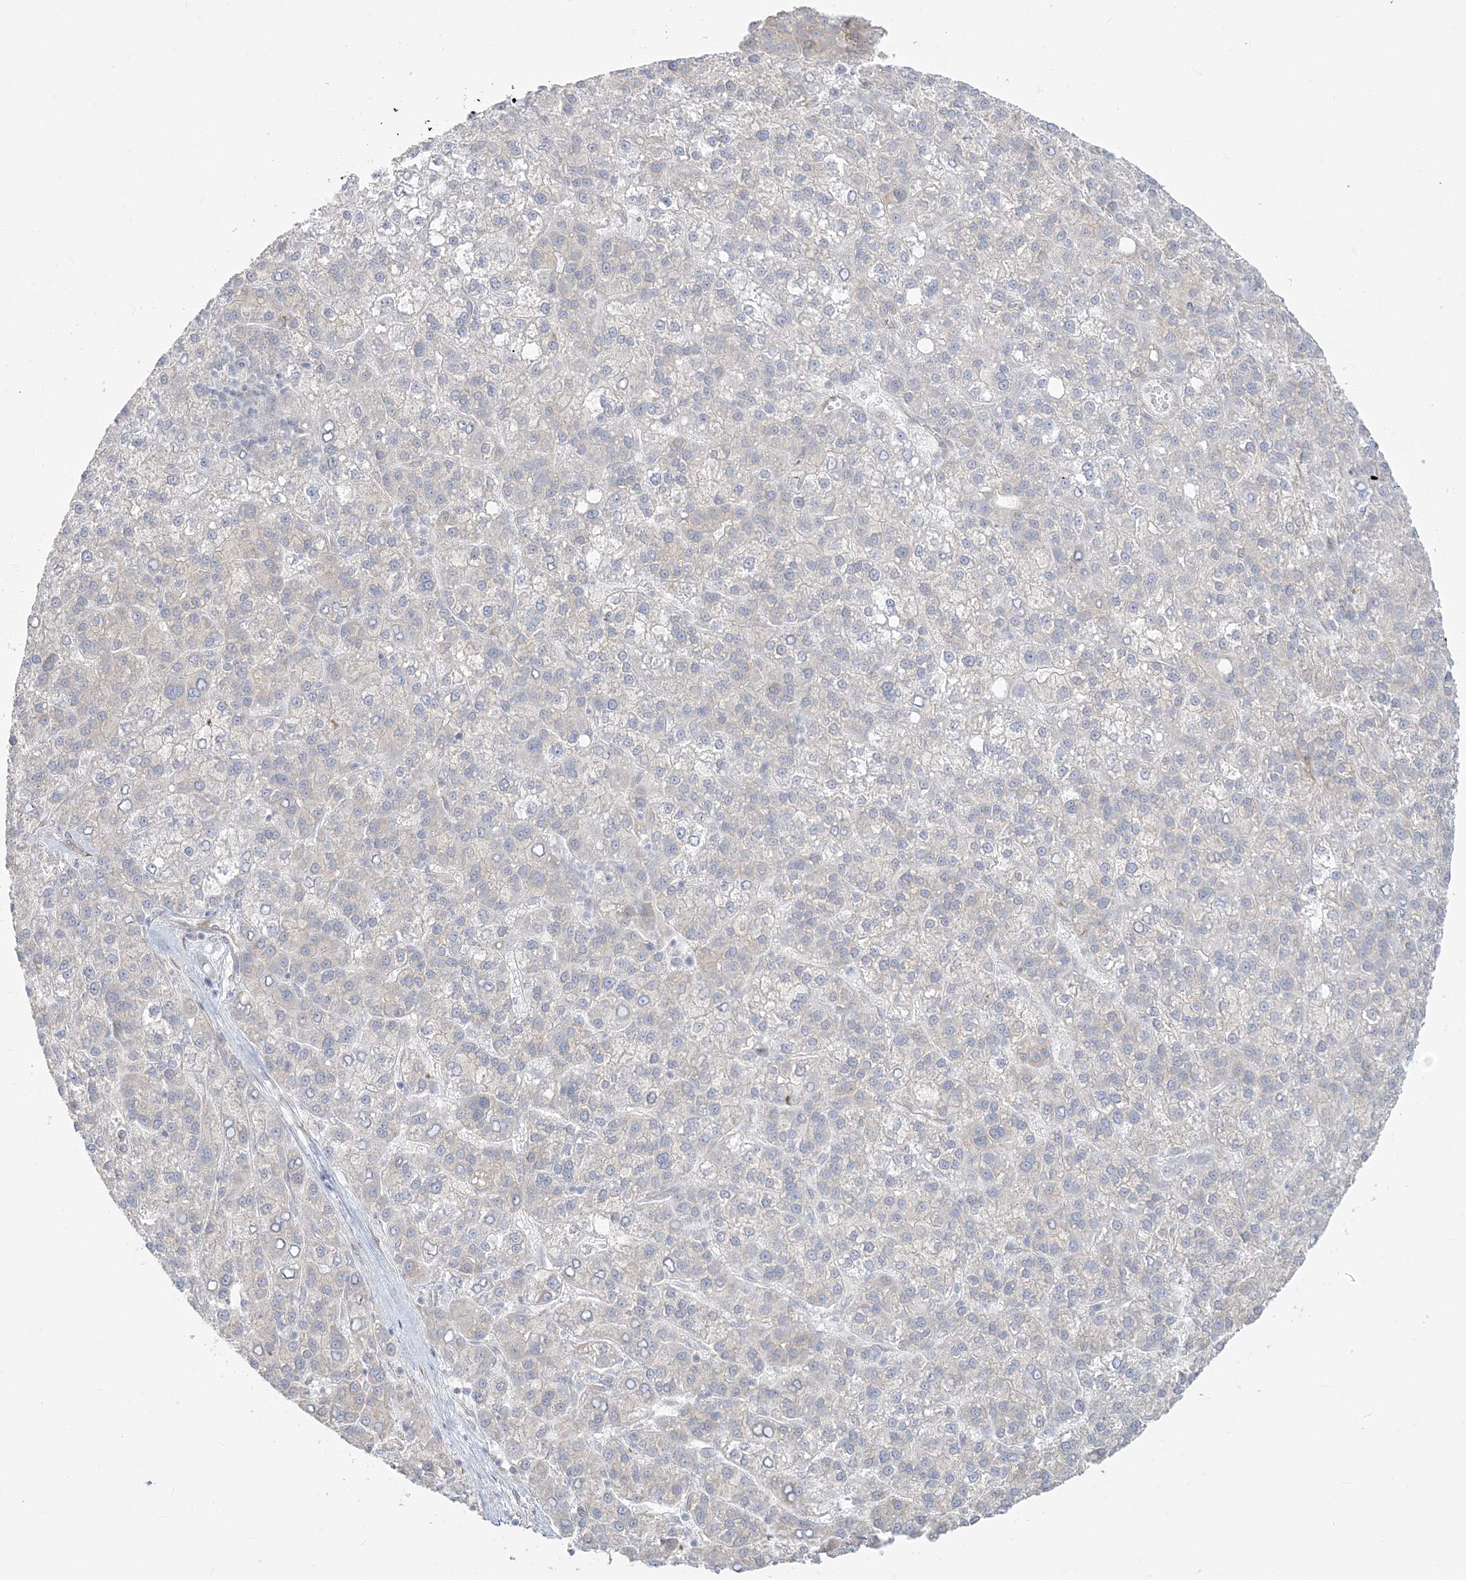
{"staining": {"intensity": "negative", "quantity": "none", "location": "none"}, "tissue": "liver cancer", "cell_type": "Tumor cells", "image_type": "cancer", "snomed": [{"axis": "morphology", "description": "Carcinoma, Hepatocellular, NOS"}, {"axis": "topography", "description": "Liver"}], "caption": "An image of liver cancer (hepatocellular carcinoma) stained for a protein demonstrates no brown staining in tumor cells. (Stains: DAB (3,3'-diaminobenzidine) immunohistochemistry with hematoxylin counter stain, Microscopy: brightfield microscopy at high magnification).", "gene": "ZC3H6", "patient": {"sex": "female", "age": 58}}